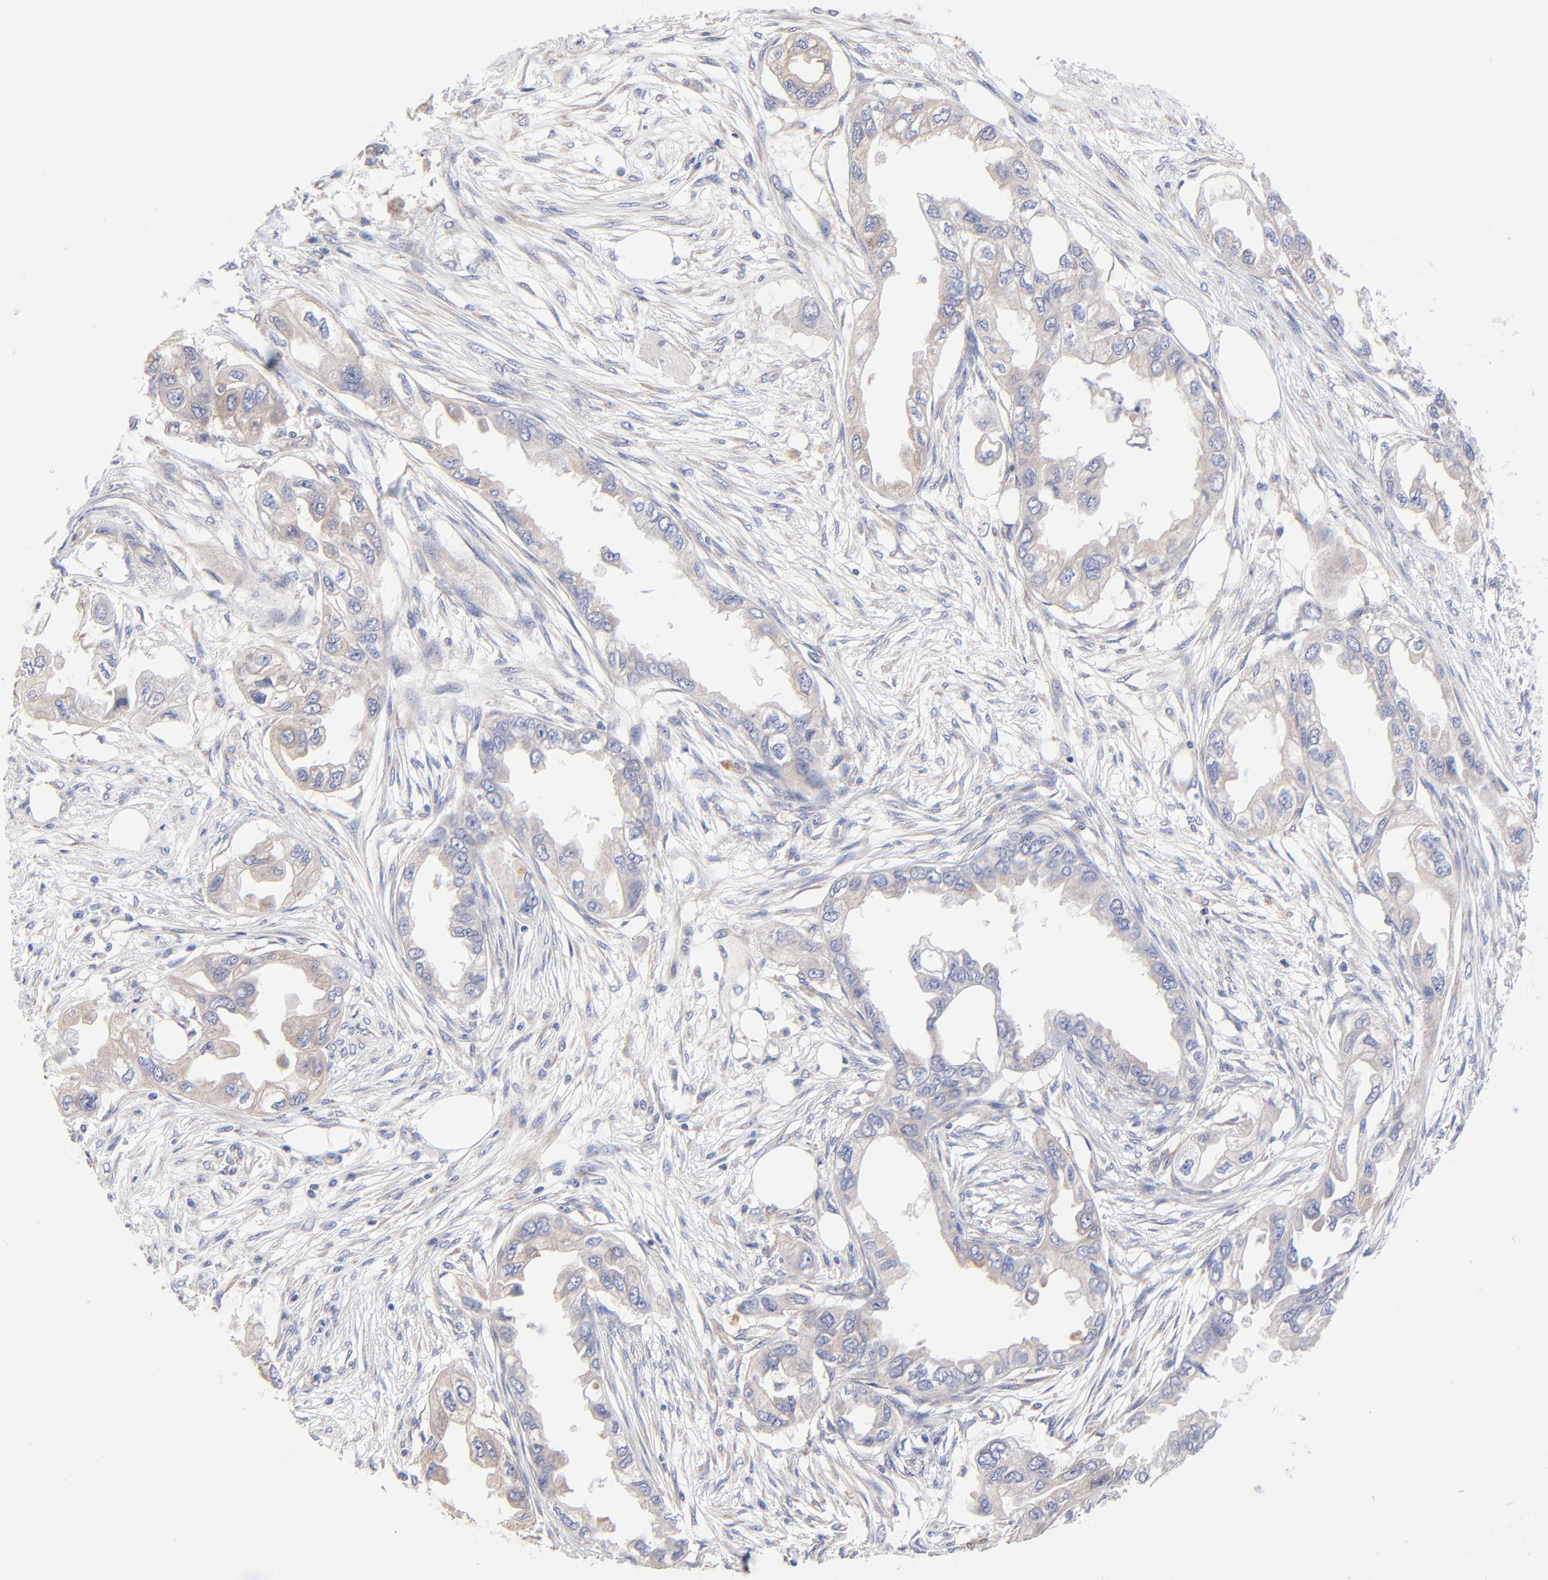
{"staining": {"intensity": "weak", "quantity": "<25%", "location": "cytoplasmic/membranous"}, "tissue": "endometrial cancer", "cell_type": "Tumor cells", "image_type": "cancer", "snomed": [{"axis": "morphology", "description": "Adenocarcinoma, NOS"}, {"axis": "topography", "description": "Endometrium"}], "caption": "The IHC photomicrograph has no significant positivity in tumor cells of endometrial cancer (adenocarcinoma) tissue.", "gene": "SULF2", "patient": {"sex": "female", "age": 67}}